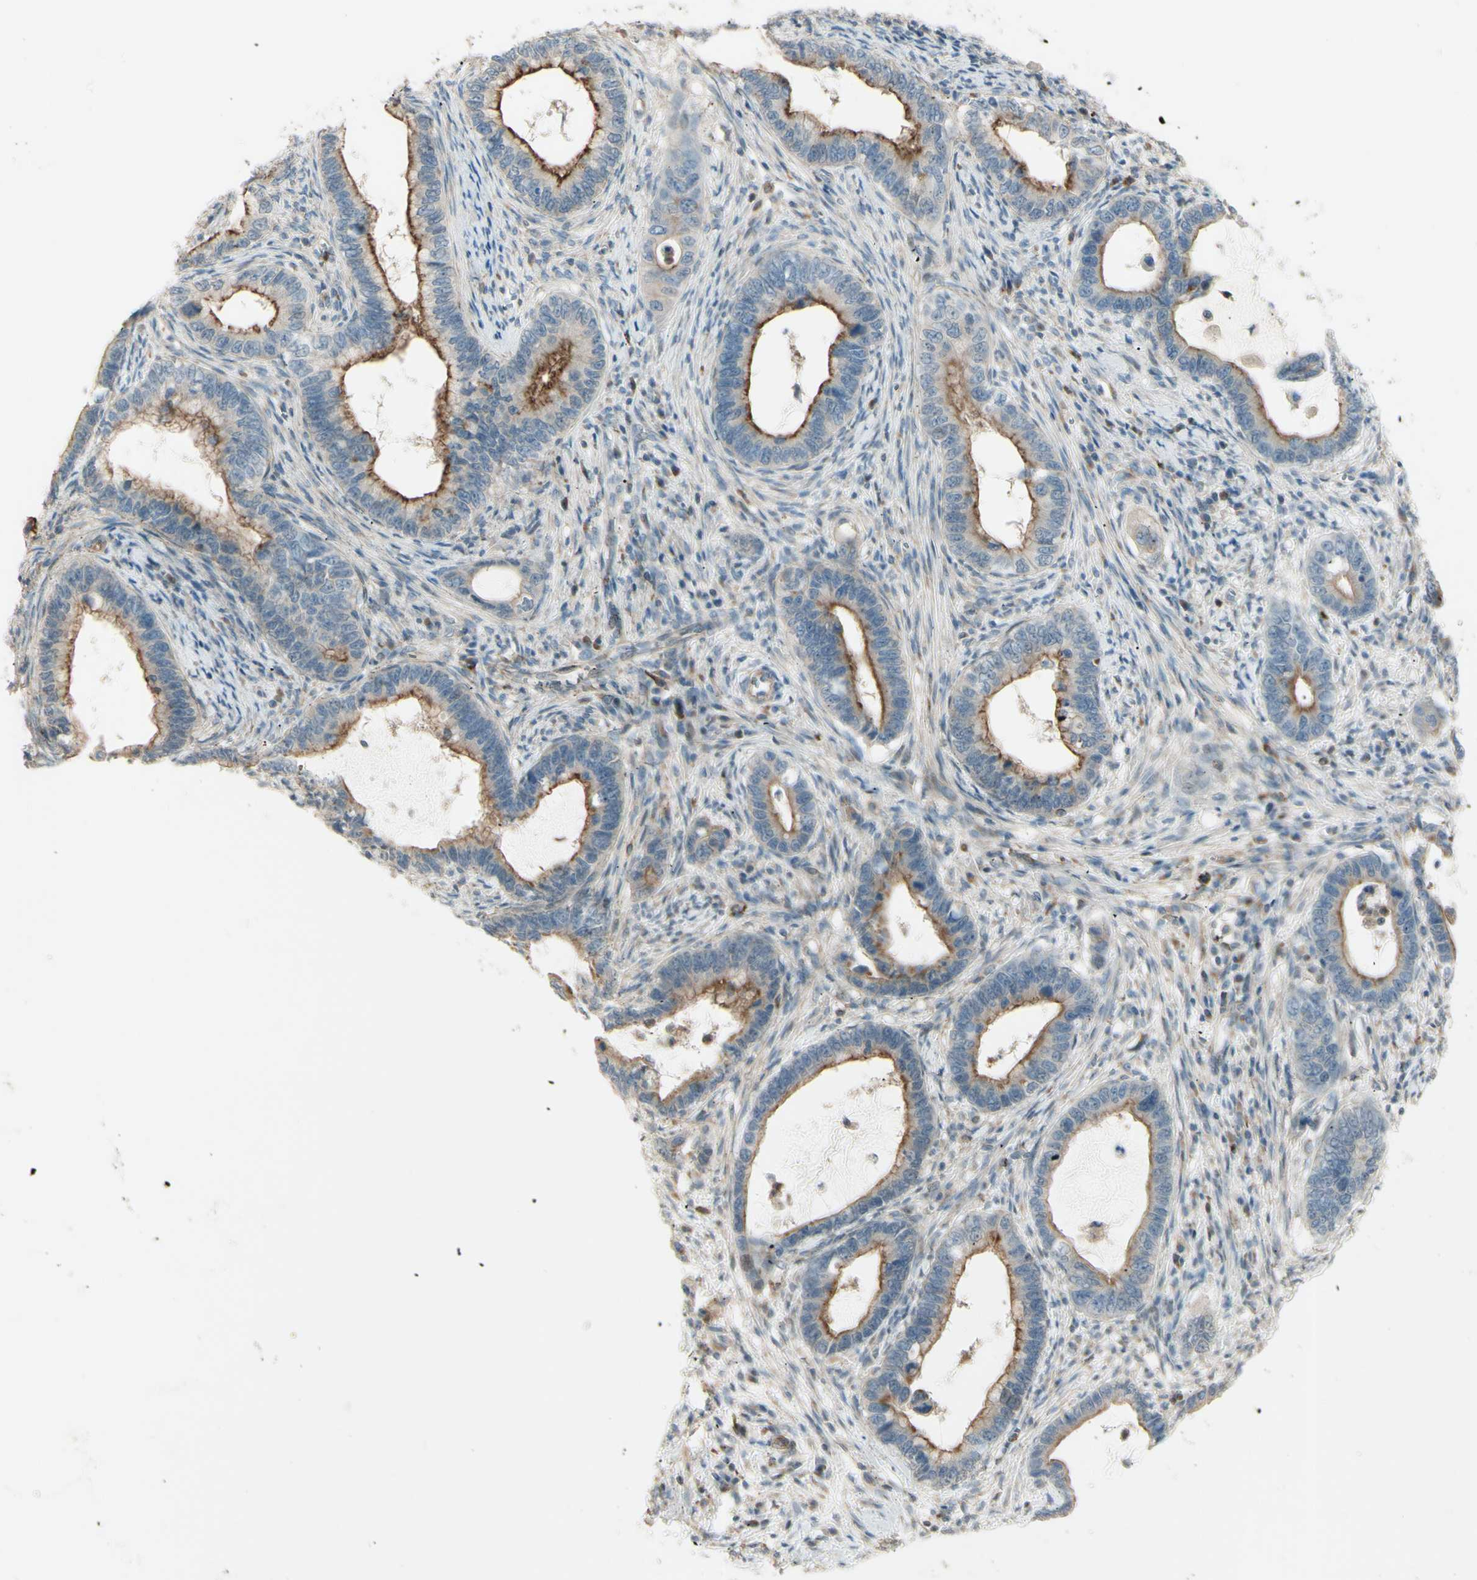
{"staining": {"intensity": "moderate", "quantity": "25%-75%", "location": "cytoplasmic/membranous"}, "tissue": "cervical cancer", "cell_type": "Tumor cells", "image_type": "cancer", "snomed": [{"axis": "morphology", "description": "Adenocarcinoma, NOS"}, {"axis": "topography", "description": "Cervix"}], "caption": "Immunohistochemical staining of human cervical cancer demonstrates moderate cytoplasmic/membranous protein expression in approximately 25%-75% of tumor cells.", "gene": "LMTK2", "patient": {"sex": "female", "age": 44}}